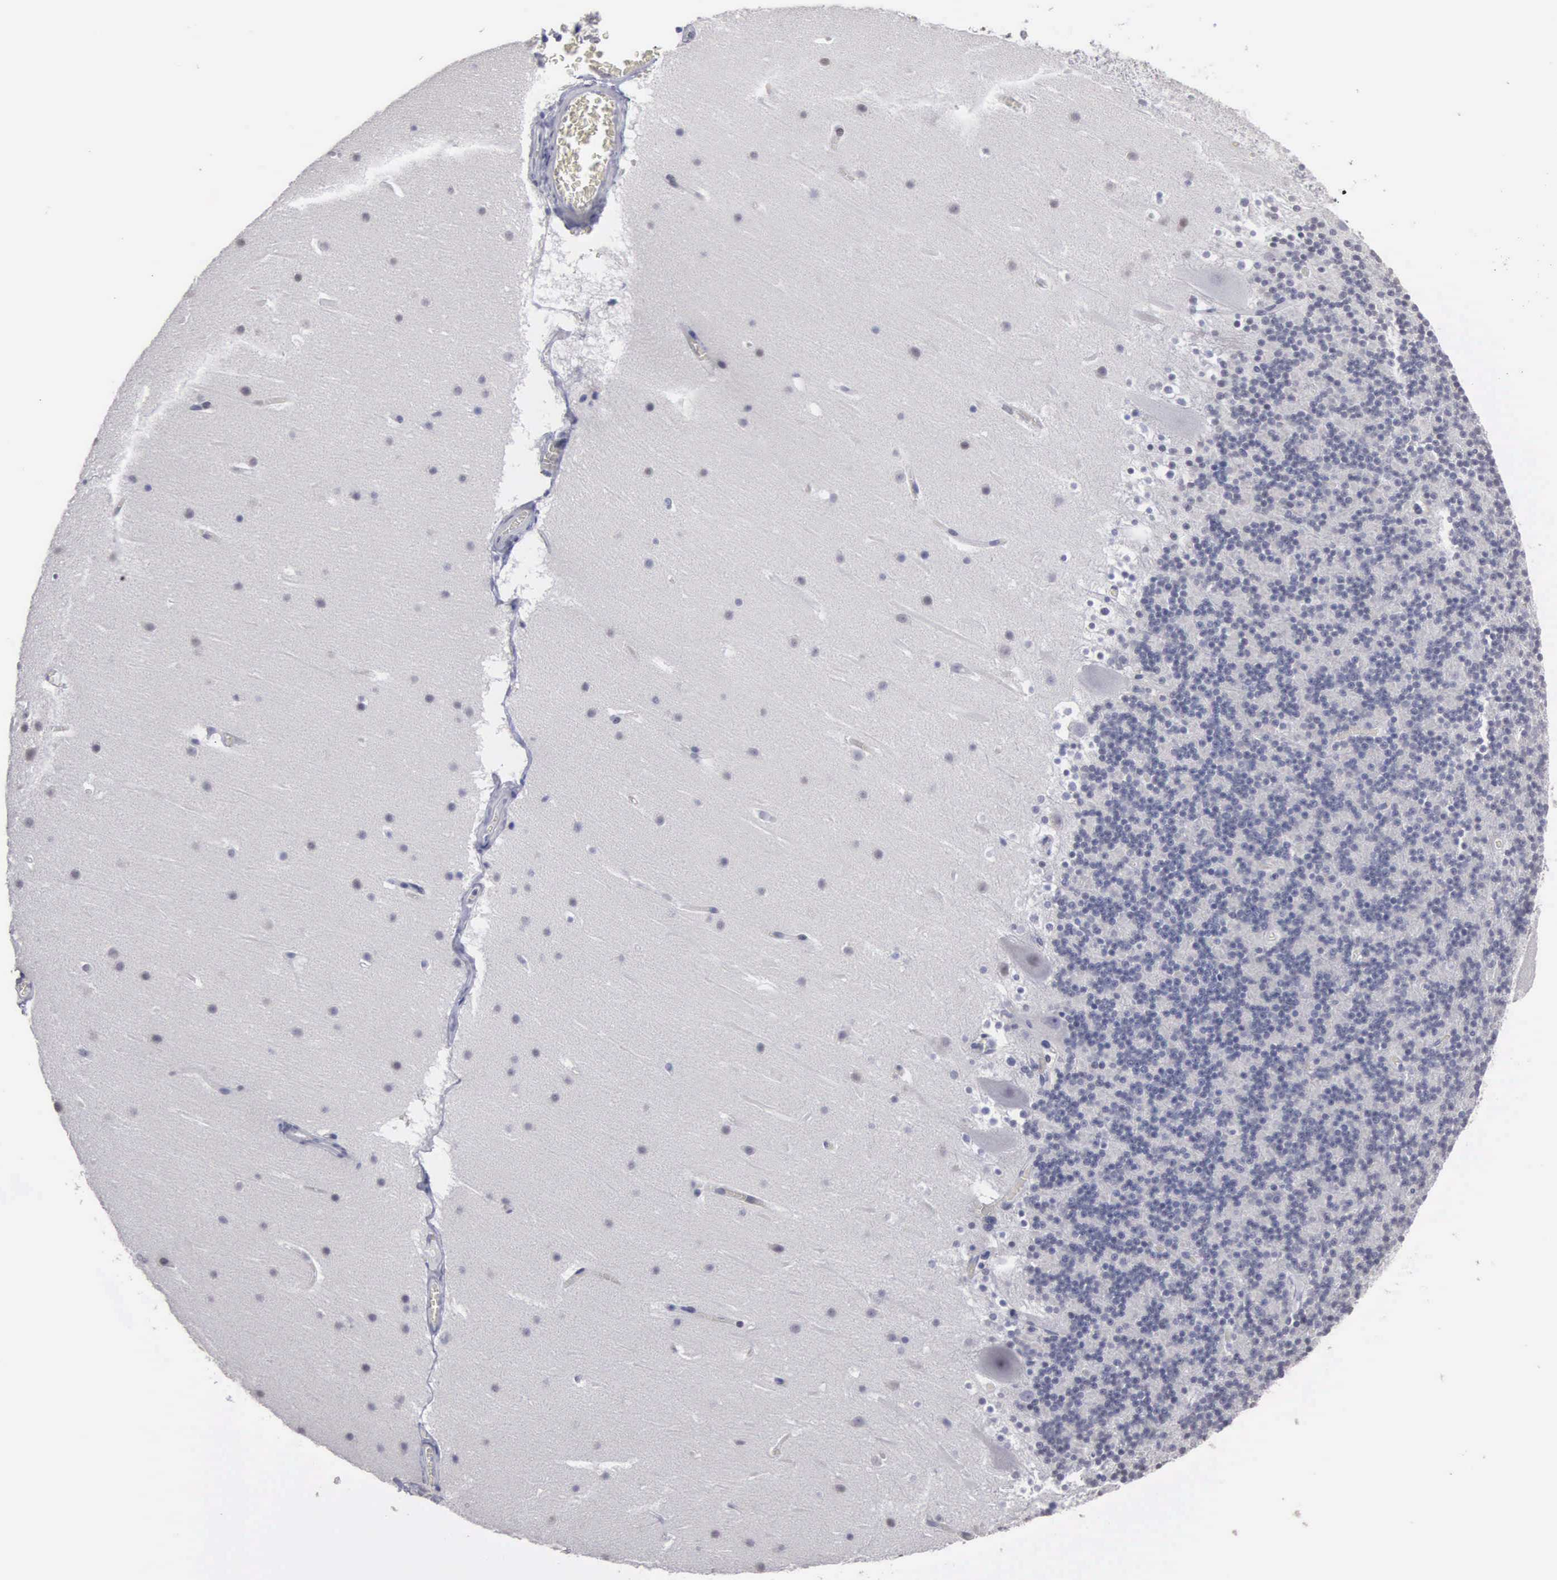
{"staining": {"intensity": "negative", "quantity": "none", "location": "none"}, "tissue": "cerebellum", "cell_type": "Cells in granular layer", "image_type": "normal", "snomed": [{"axis": "morphology", "description": "Normal tissue, NOS"}, {"axis": "topography", "description": "Cerebellum"}], "caption": "Protein analysis of normal cerebellum demonstrates no significant positivity in cells in granular layer.", "gene": "UPB1", "patient": {"sex": "male", "age": 45}}